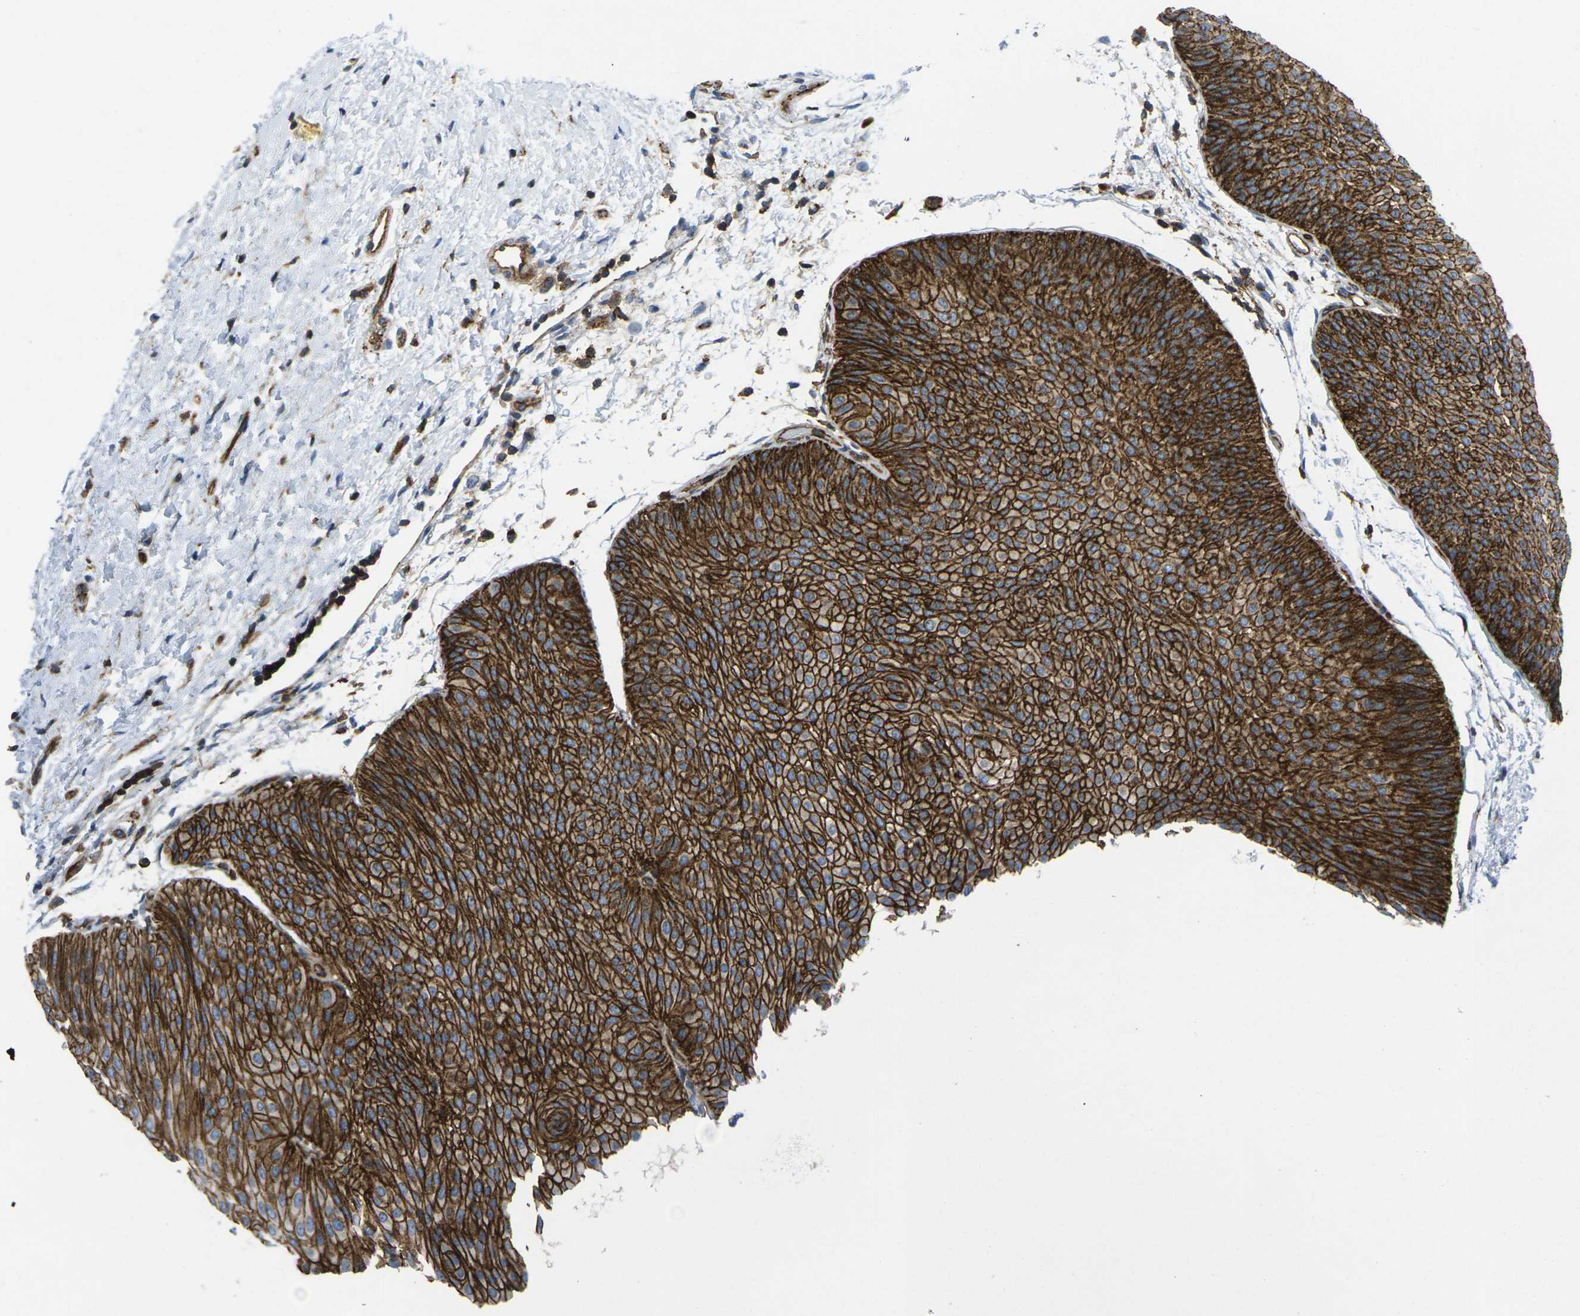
{"staining": {"intensity": "strong", "quantity": ">75%", "location": "cytoplasmic/membranous"}, "tissue": "urothelial cancer", "cell_type": "Tumor cells", "image_type": "cancer", "snomed": [{"axis": "morphology", "description": "Urothelial carcinoma, Low grade"}, {"axis": "topography", "description": "Urinary bladder"}], "caption": "Strong cytoplasmic/membranous staining is appreciated in about >75% of tumor cells in urothelial cancer.", "gene": "IQGAP1", "patient": {"sex": "female", "age": 60}}